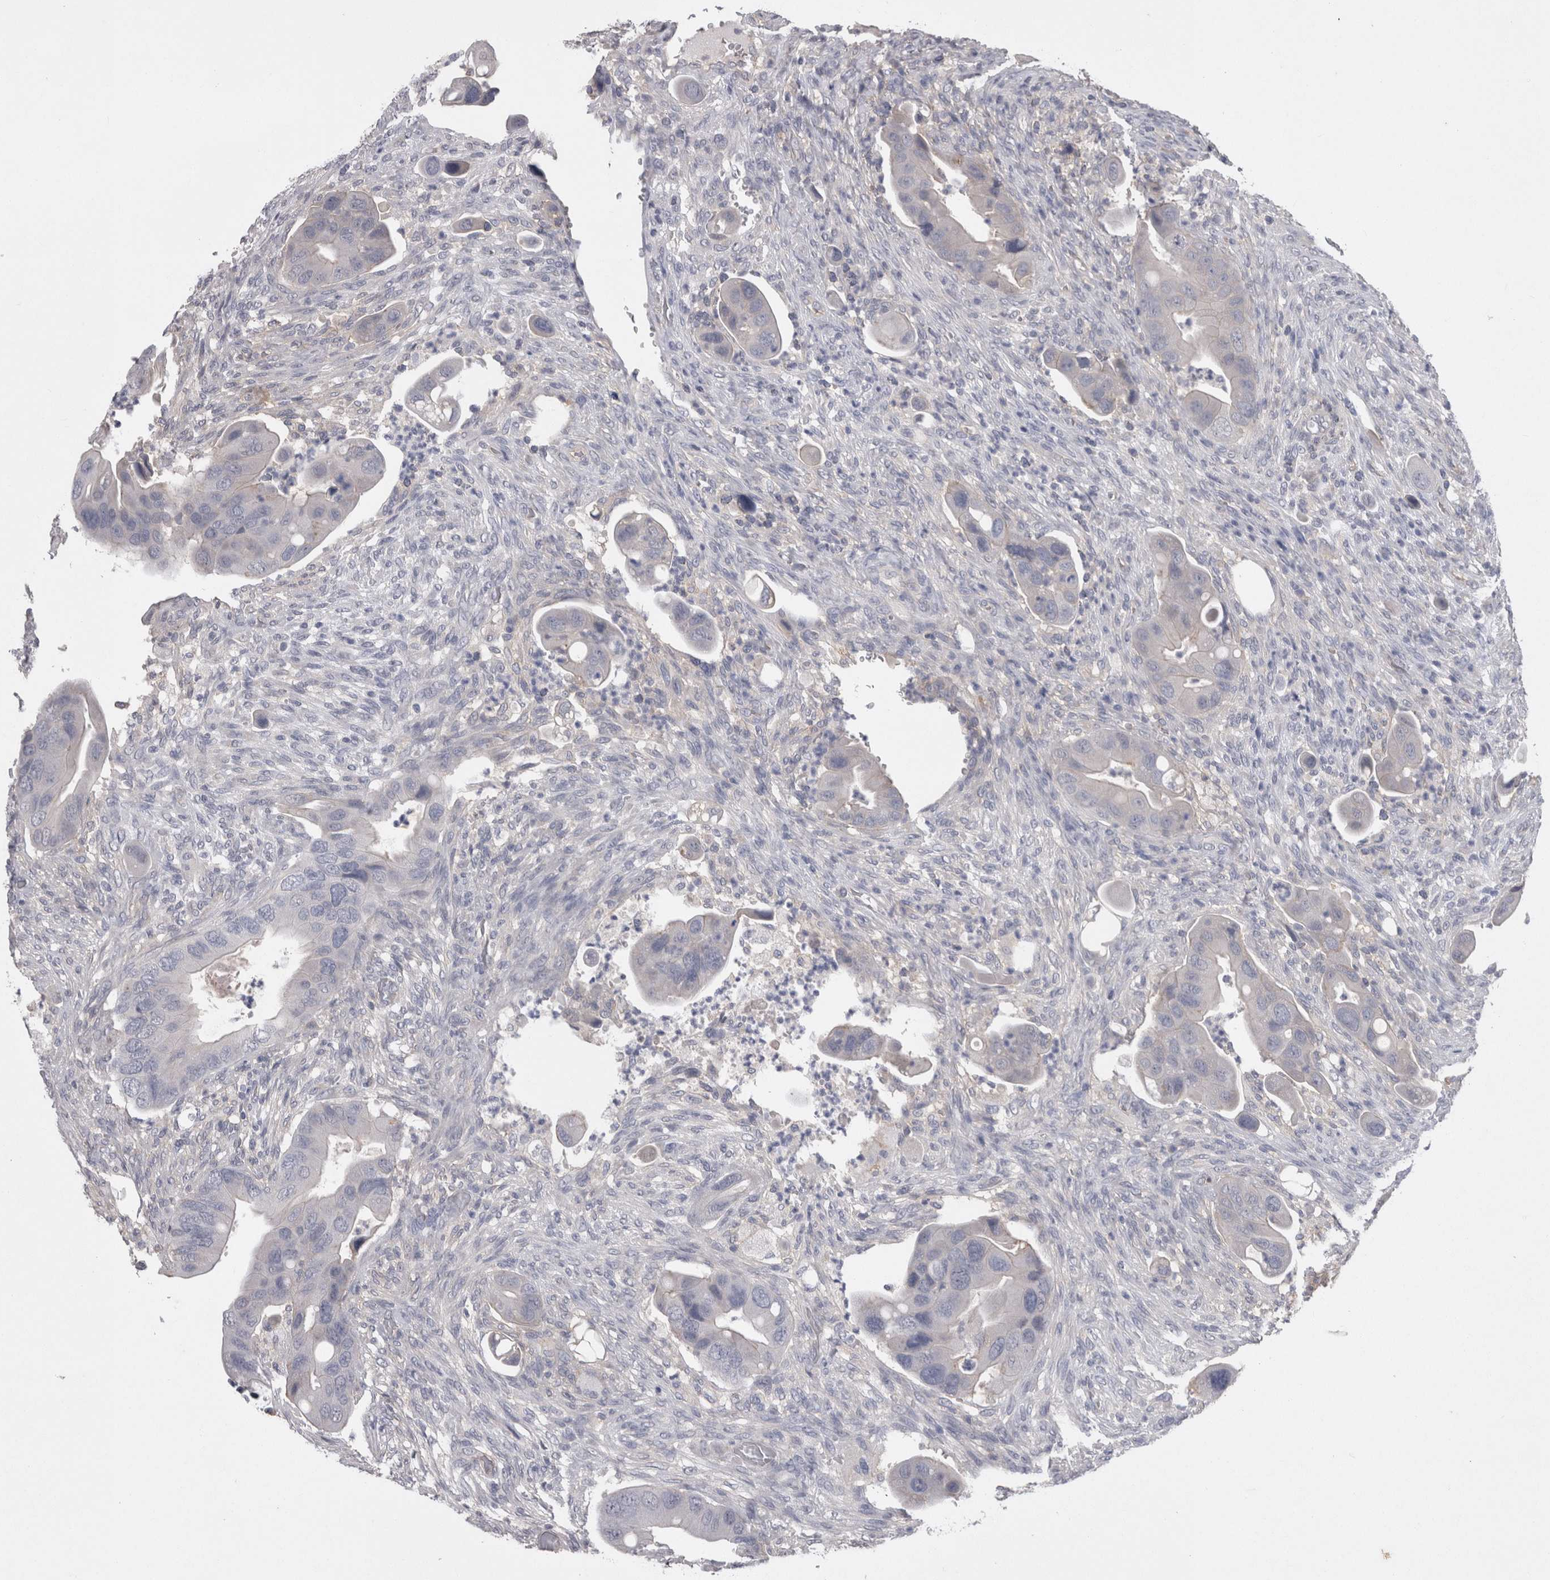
{"staining": {"intensity": "negative", "quantity": "none", "location": "none"}, "tissue": "colorectal cancer", "cell_type": "Tumor cells", "image_type": "cancer", "snomed": [{"axis": "morphology", "description": "Adenocarcinoma, NOS"}, {"axis": "topography", "description": "Rectum"}], "caption": "Micrograph shows no protein expression in tumor cells of colorectal adenocarcinoma tissue.", "gene": "NECTIN2", "patient": {"sex": "female", "age": 57}}